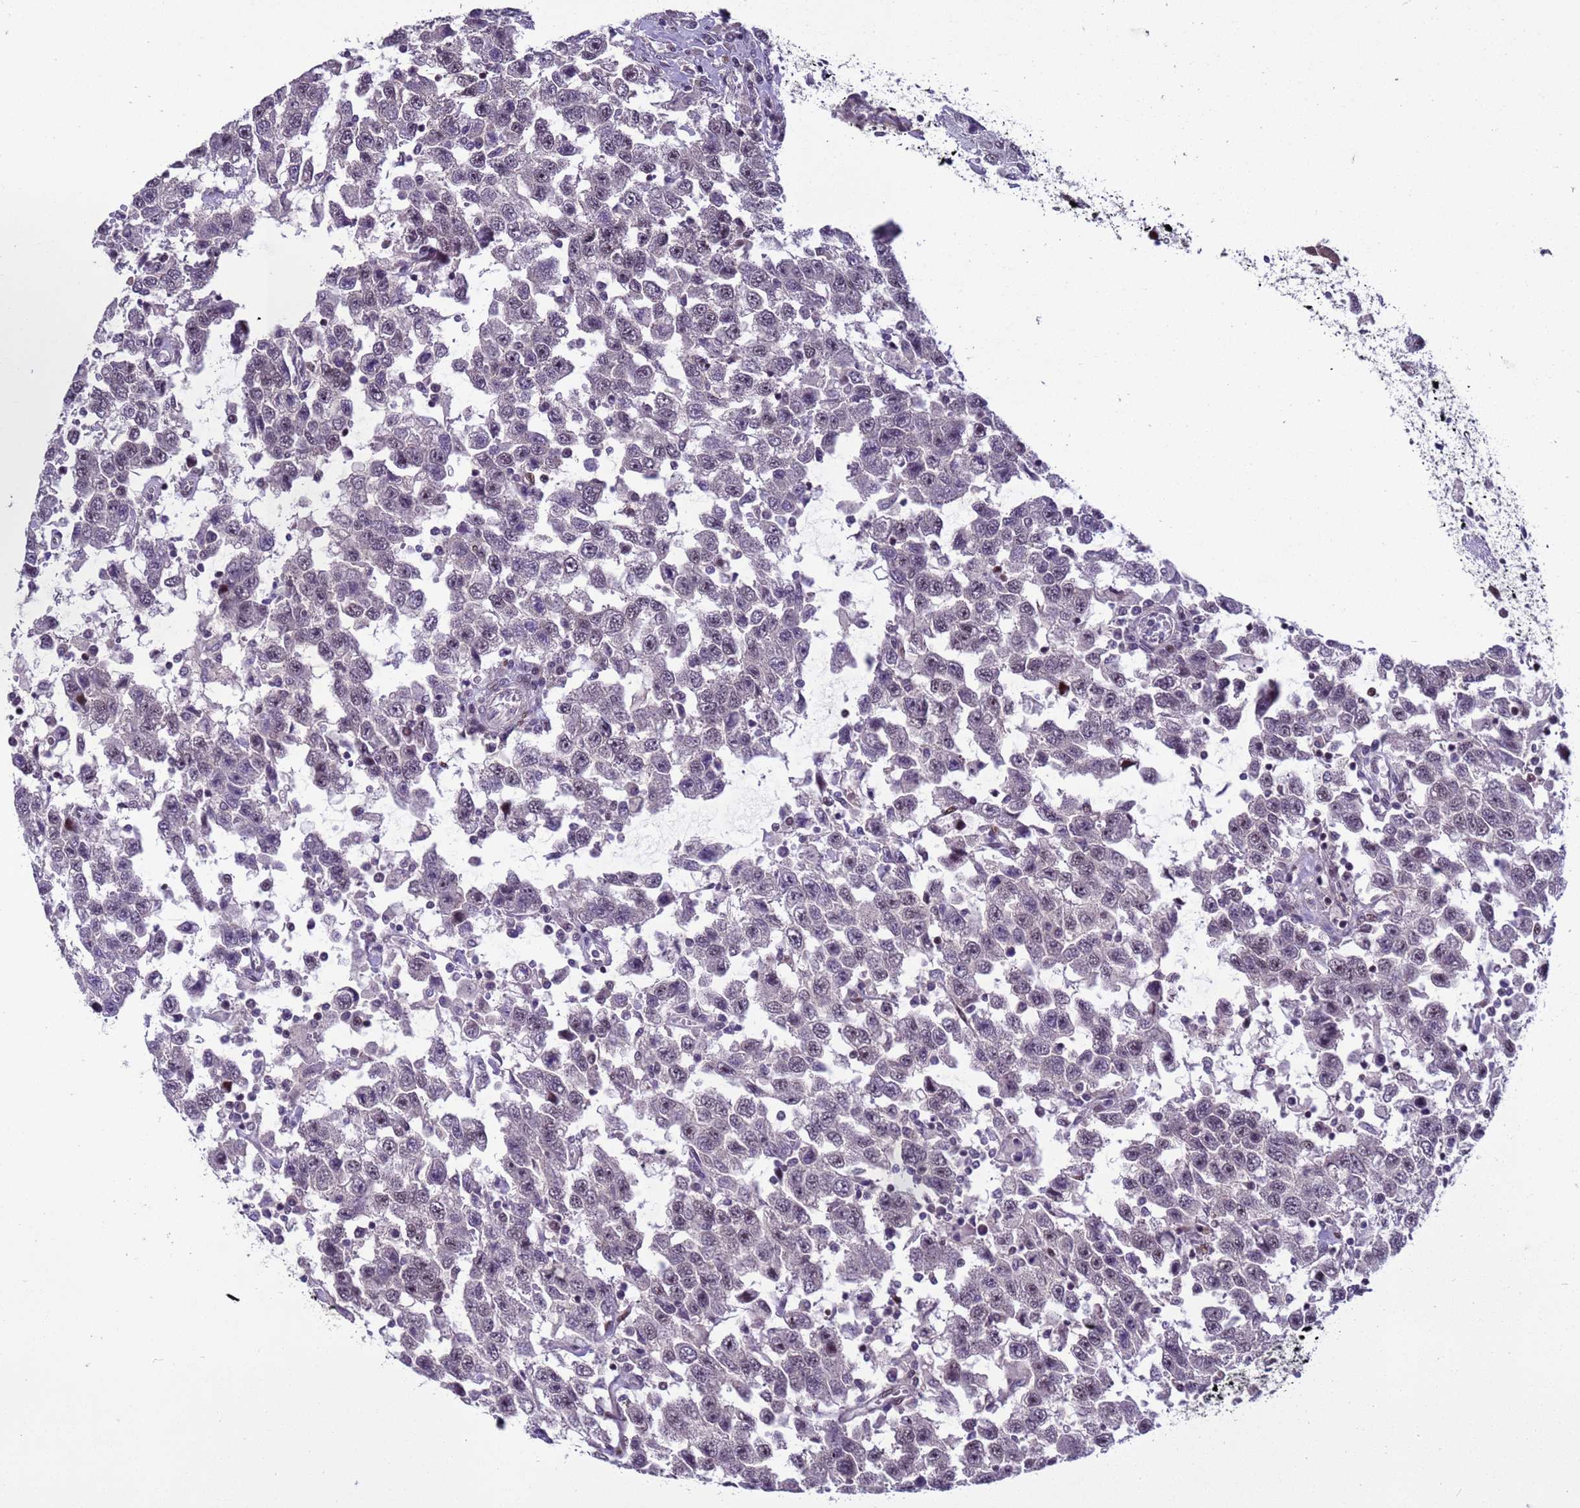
{"staining": {"intensity": "negative", "quantity": "none", "location": "none"}, "tissue": "testis cancer", "cell_type": "Tumor cells", "image_type": "cancer", "snomed": [{"axis": "morphology", "description": "Seminoma, NOS"}, {"axis": "topography", "description": "Testis"}], "caption": "Tumor cells show no significant staining in testis seminoma.", "gene": "SHC3", "patient": {"sex": "male", "age": 41}}